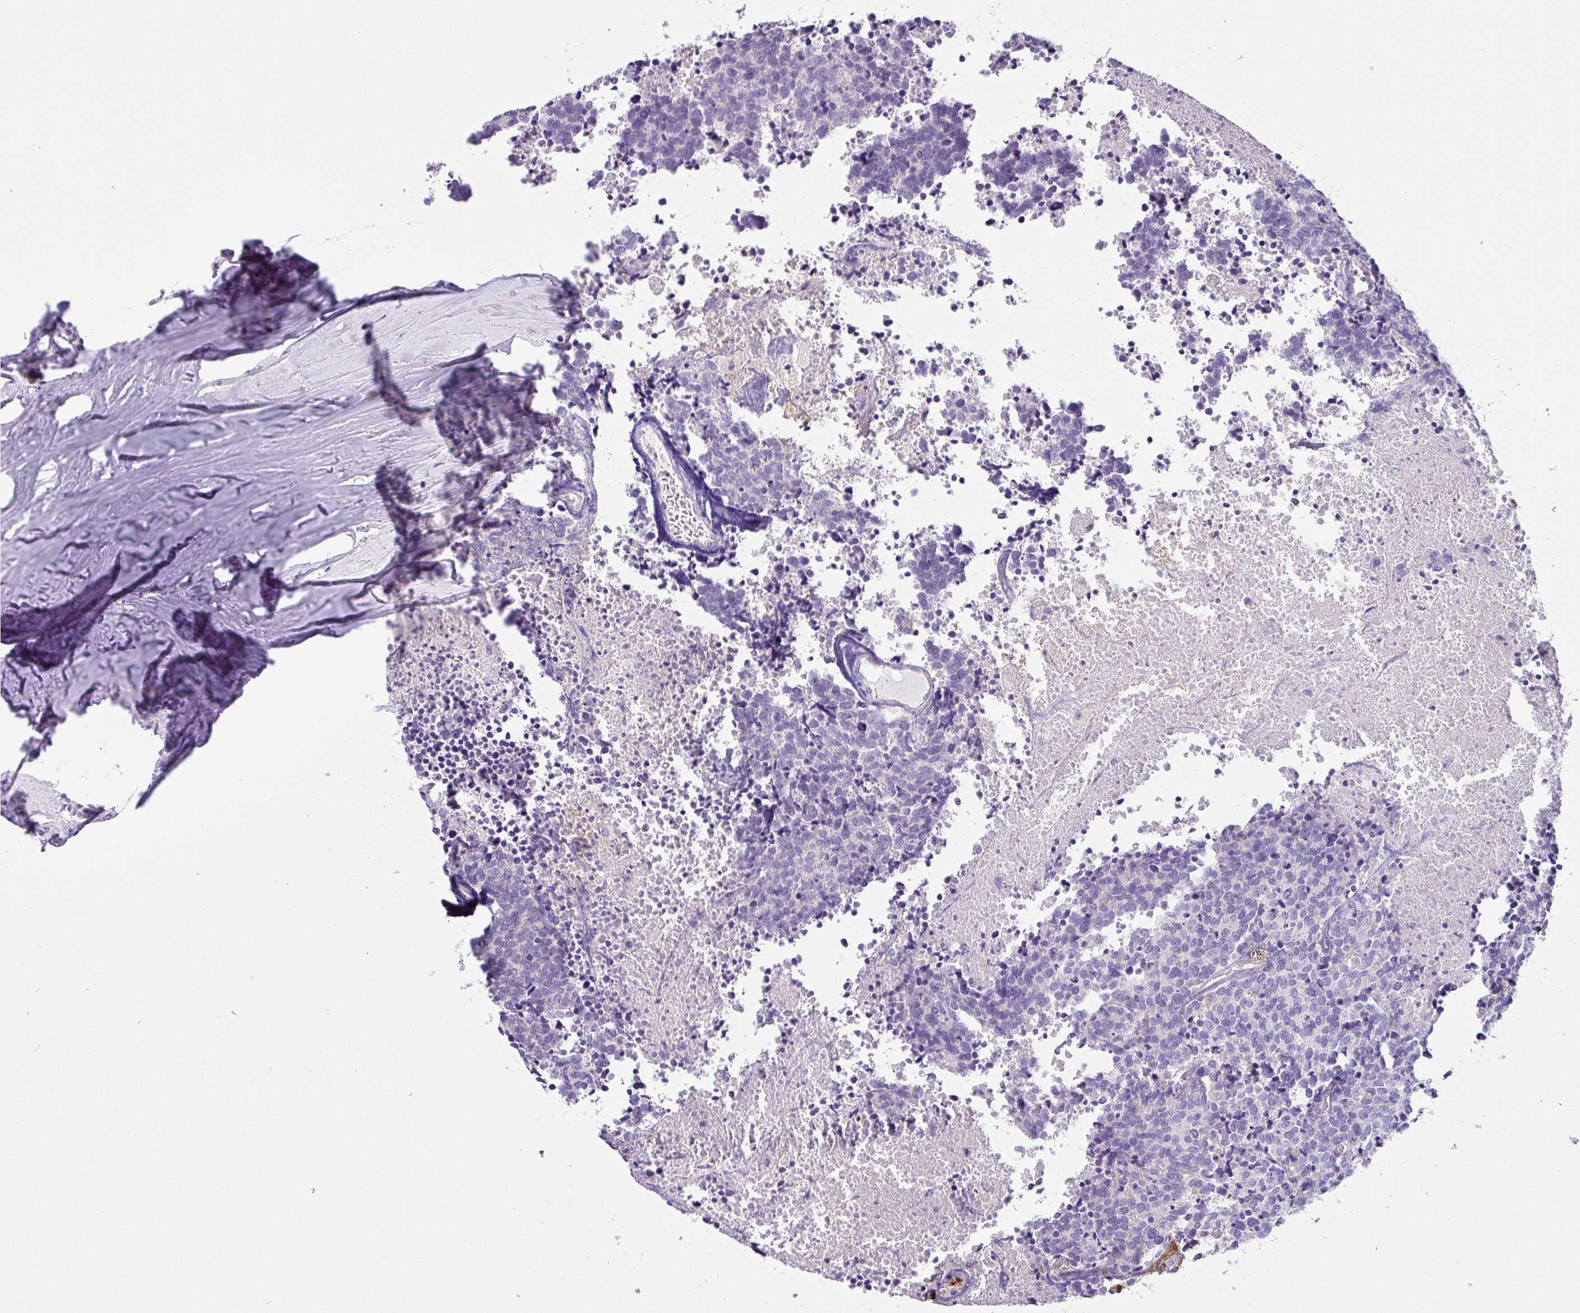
{"staining": {"intensity": "negative", "quantity": "none", "location": "none"}, "tissue": "carcinoid", "cell_type": "Tumor cells", "image_type": "cancer", "snomed": [{"axis": "morphology", "description": "Carcinoid, malignant, NOS"}, {"axis": "topography", "description": "Skin"}], "caption": "Micrograph shows no significant protein expression in tumor cells of carcinoid.", "gene": "SH2D3C", "patient": {"sex": "female", "age": 79}}